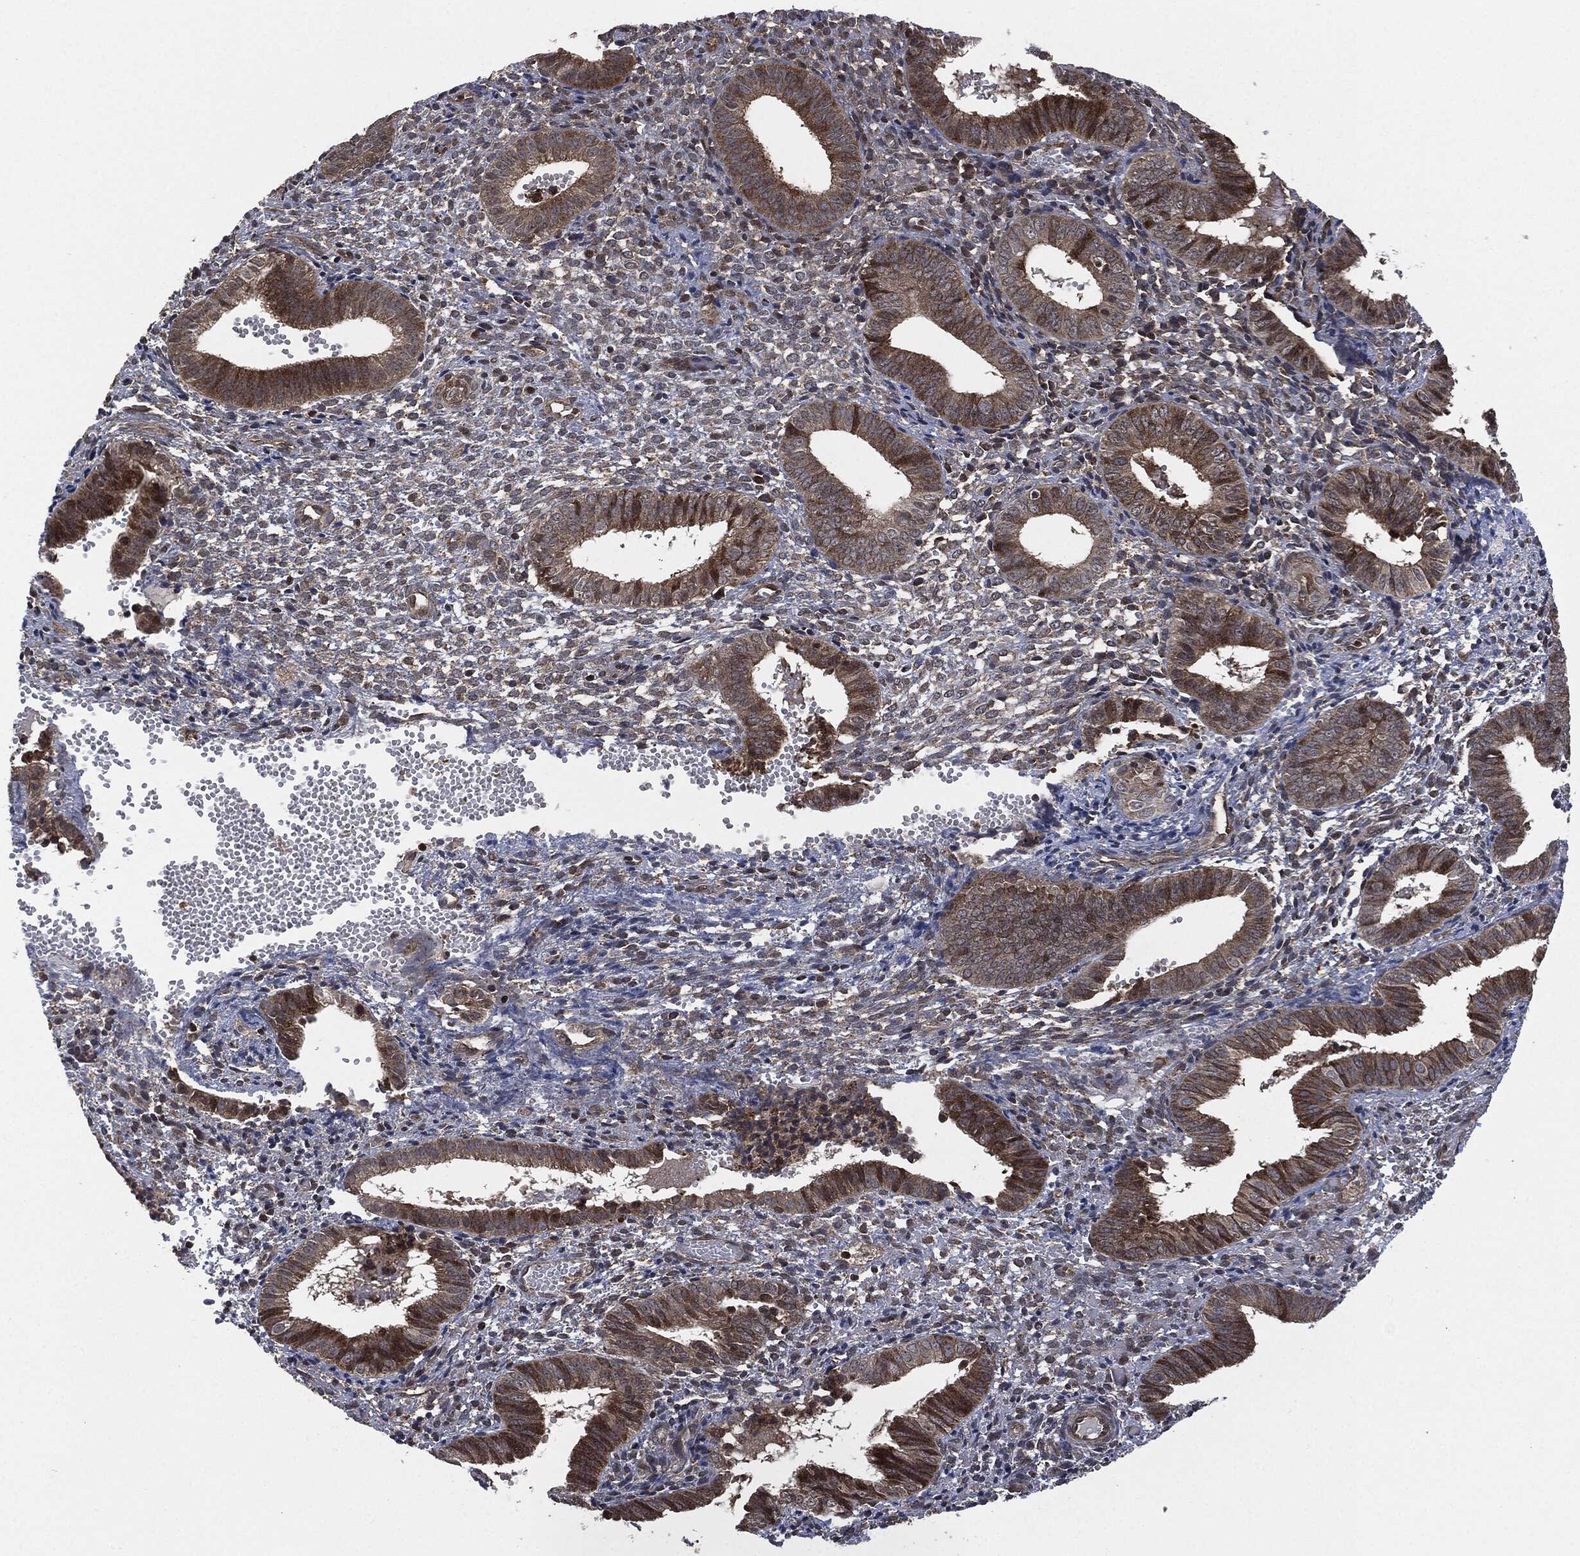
{"staining": {"intensity": "negative", "quantity": "none", "location": "none"}, "tissue": "endometrium", "cell_type": "Cells in endometrial stroma", "image_type": "normal", "snomed": [{"axis": "morphology", "description": "Normal tissue, NOS"}, {"axis": "topography", "description": "Endometrium"}], "caption": "This is an IHC photomicrograph of unremarkable endometrium. There is no positivity in cells in endometrial stroma.", "gene": "HRAS", "patient": {"sex": "female", "age": 42}}